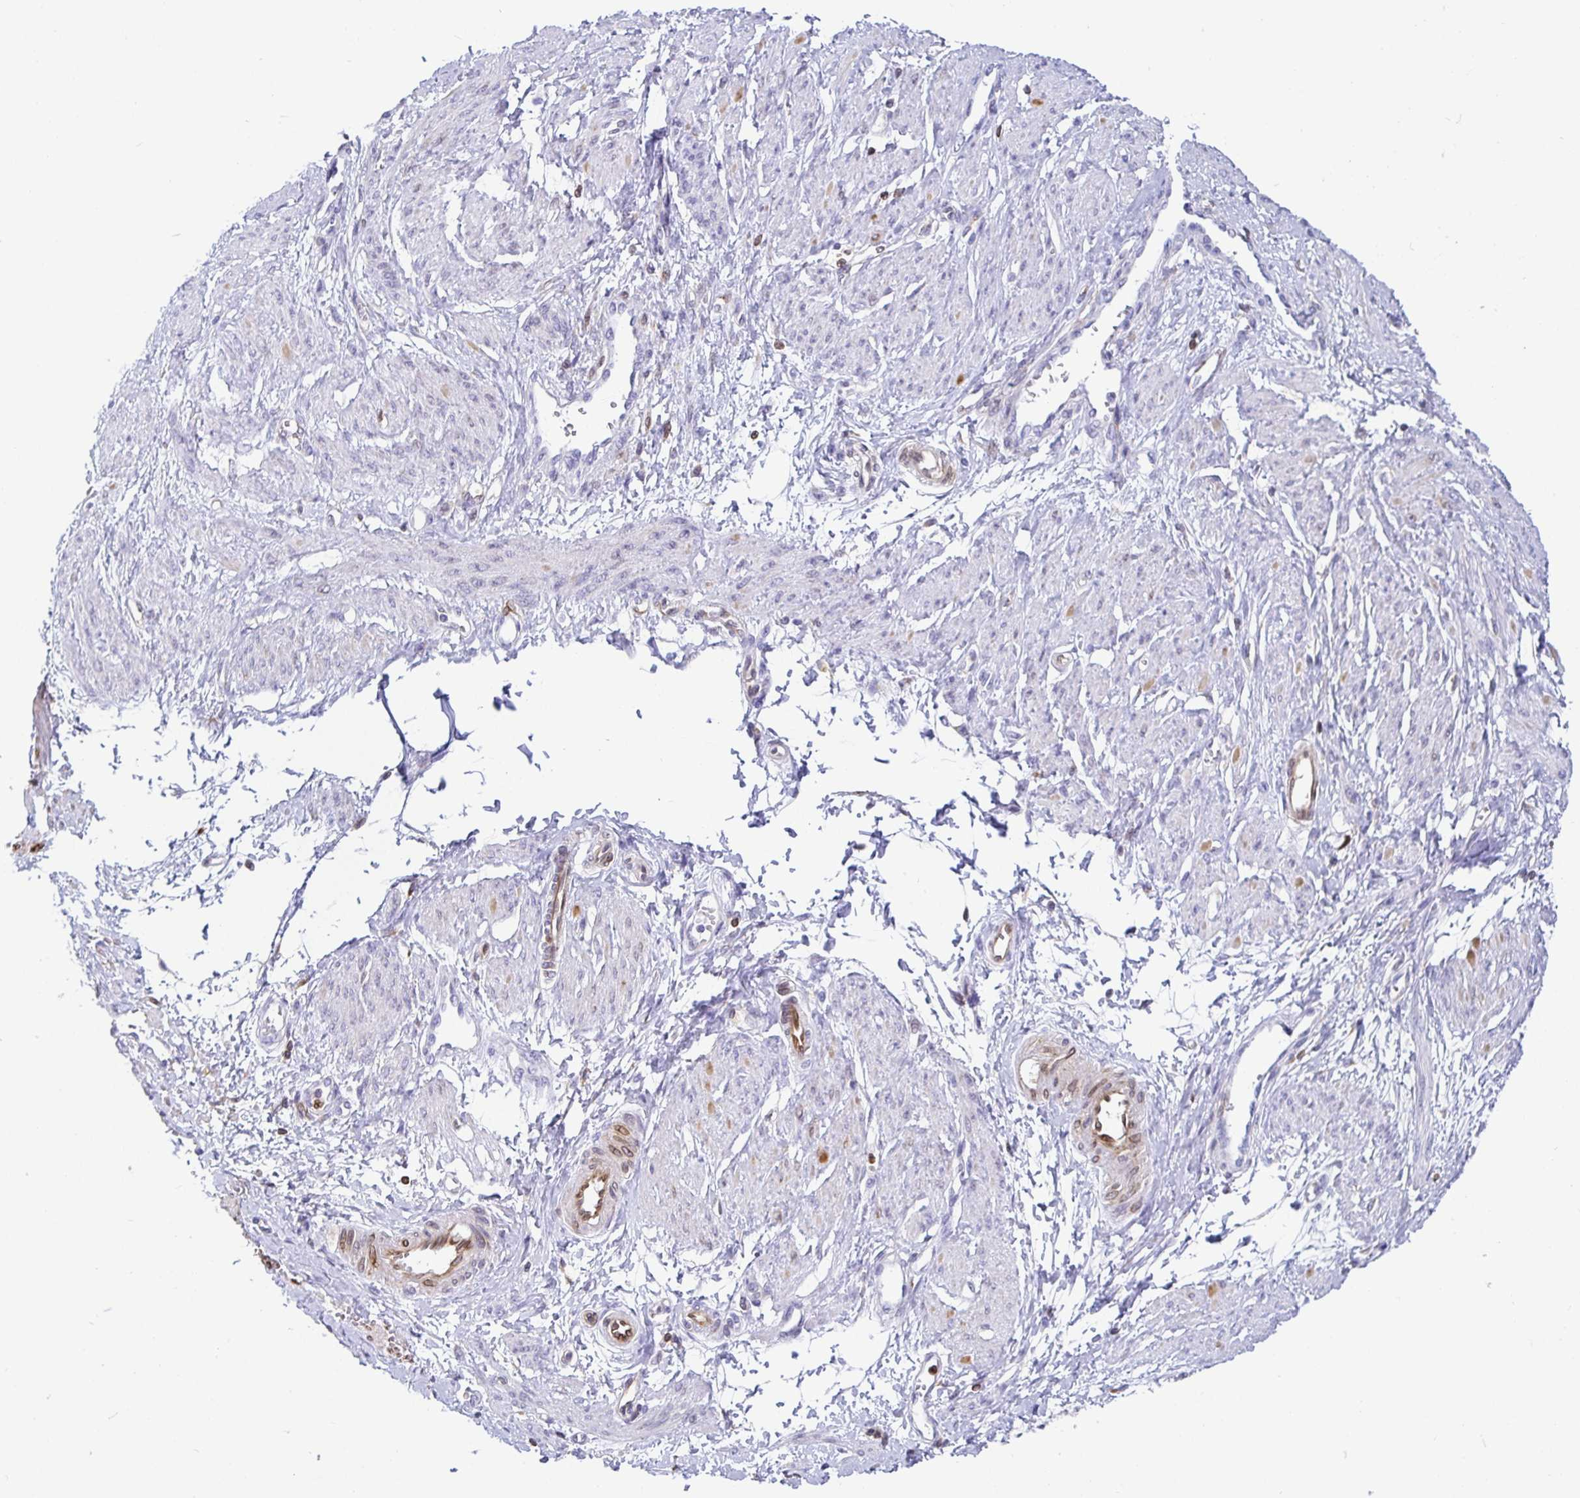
{"staining": {"intensity": "negative", "quantity": "none", "location": "none"}, "tissue": "smooth muscle", "cell_type": "Smooth muscle cells", "image_type": "normal", "snomed": [{"axis": "morphology", "description": "Normal tissue, NOS"}, {"axis": "topography", "description": "Smooth muscle"}, {"axis": "topography", "description": "Uterus"}], "caption": "DAB immunohistochemical staining of unremarkable human smooth muscle exhibits no significant expression in smooth muscle cells.", "gene": "TP53I11", "patient": {"sex": "female", "age": 39}}